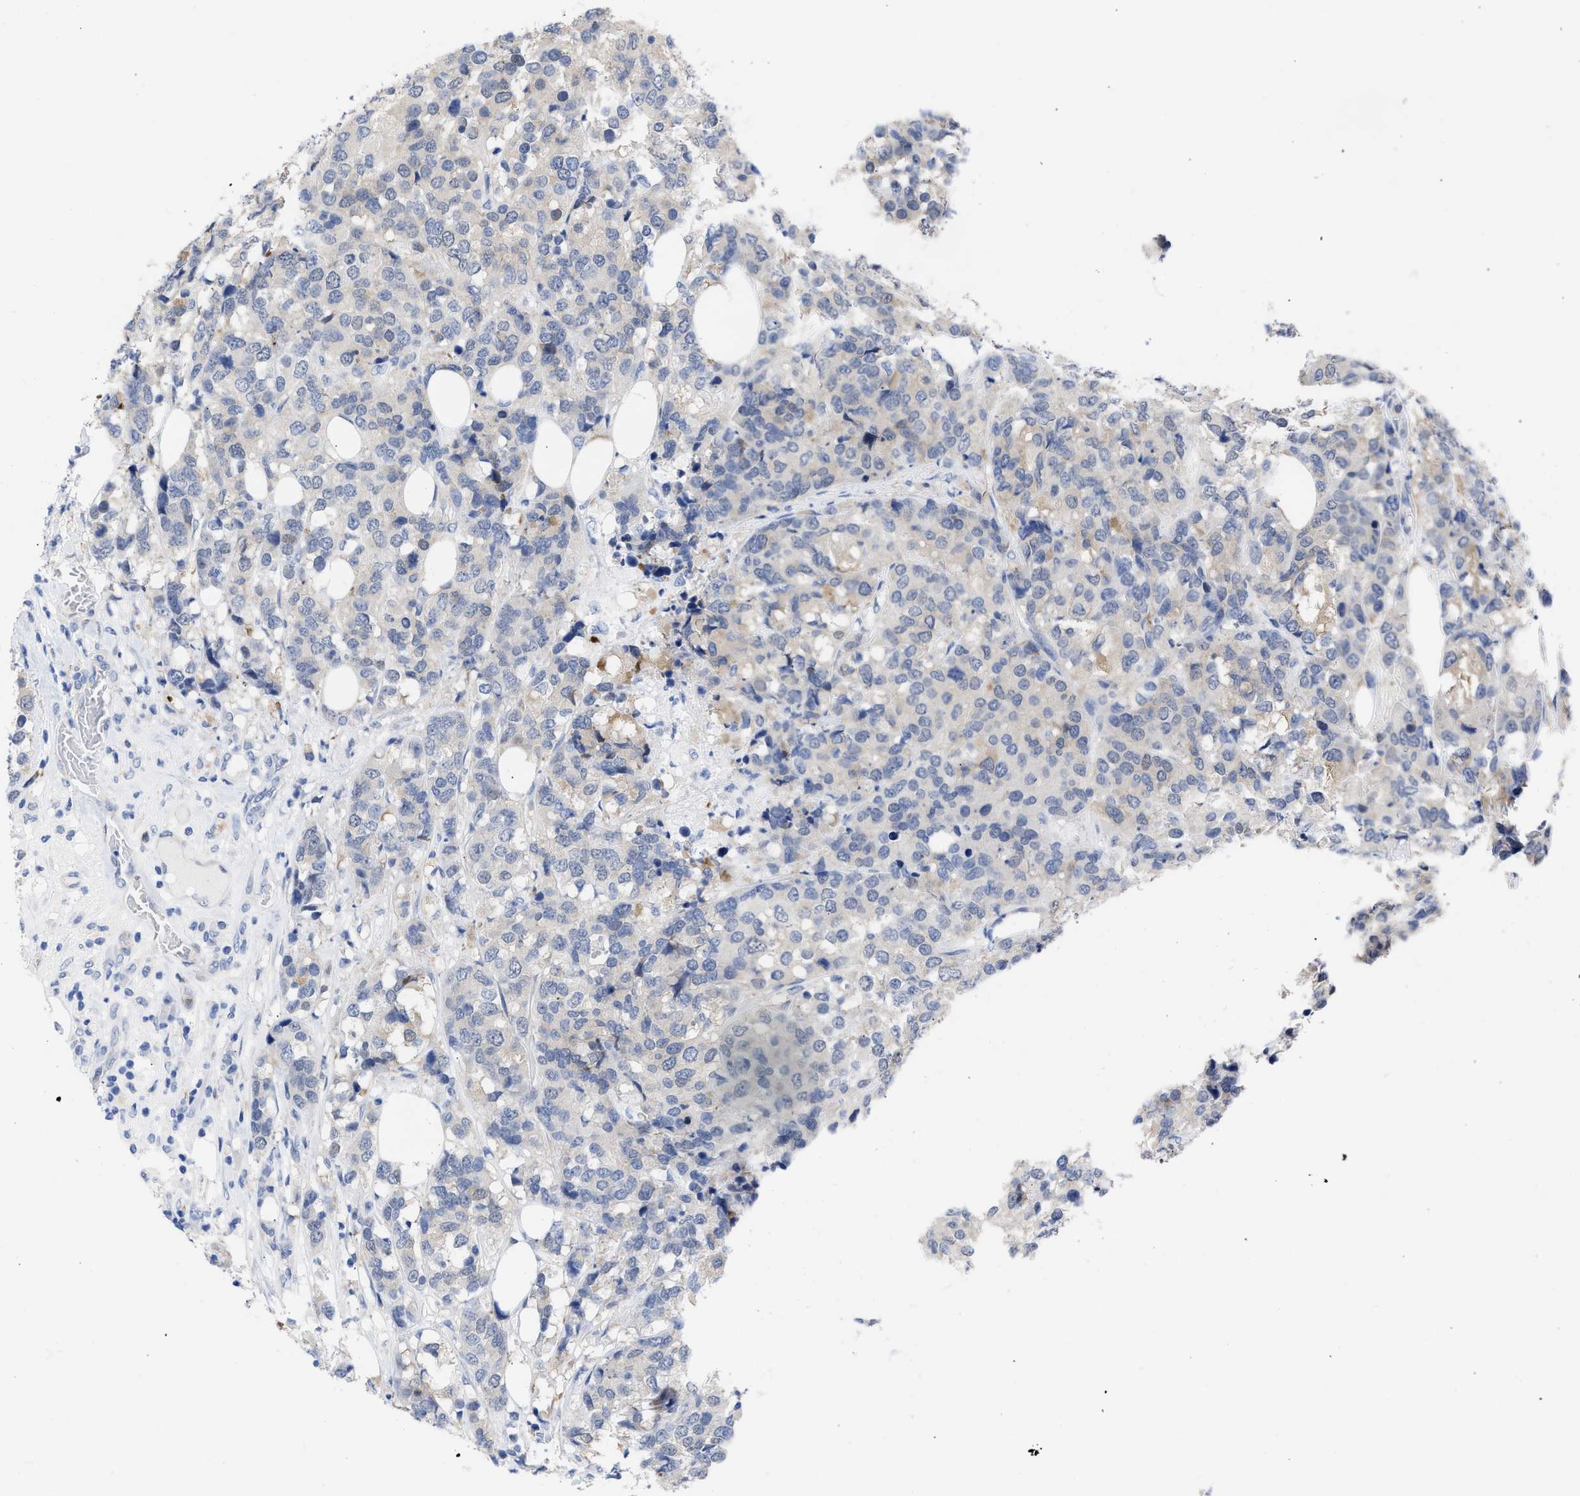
{"staining": {"intensity": "weak", "quantity": "<25%", "location": "cytoplasmic/membranous"}, "tissue": "breast cancer", "cell_type": "Tumor cells", "image_type": "cancer", "snomed": [{"axis": "morphology", "description": "Lobular carcinoma"}, {"axis": "topography", "description": "Breast"}], "caption": "Tumor cells show no significant protein staining in breast cancer (lobular carcinoma).", "gene": "THRA", "patient": {"sex": "female", "age": 59}}